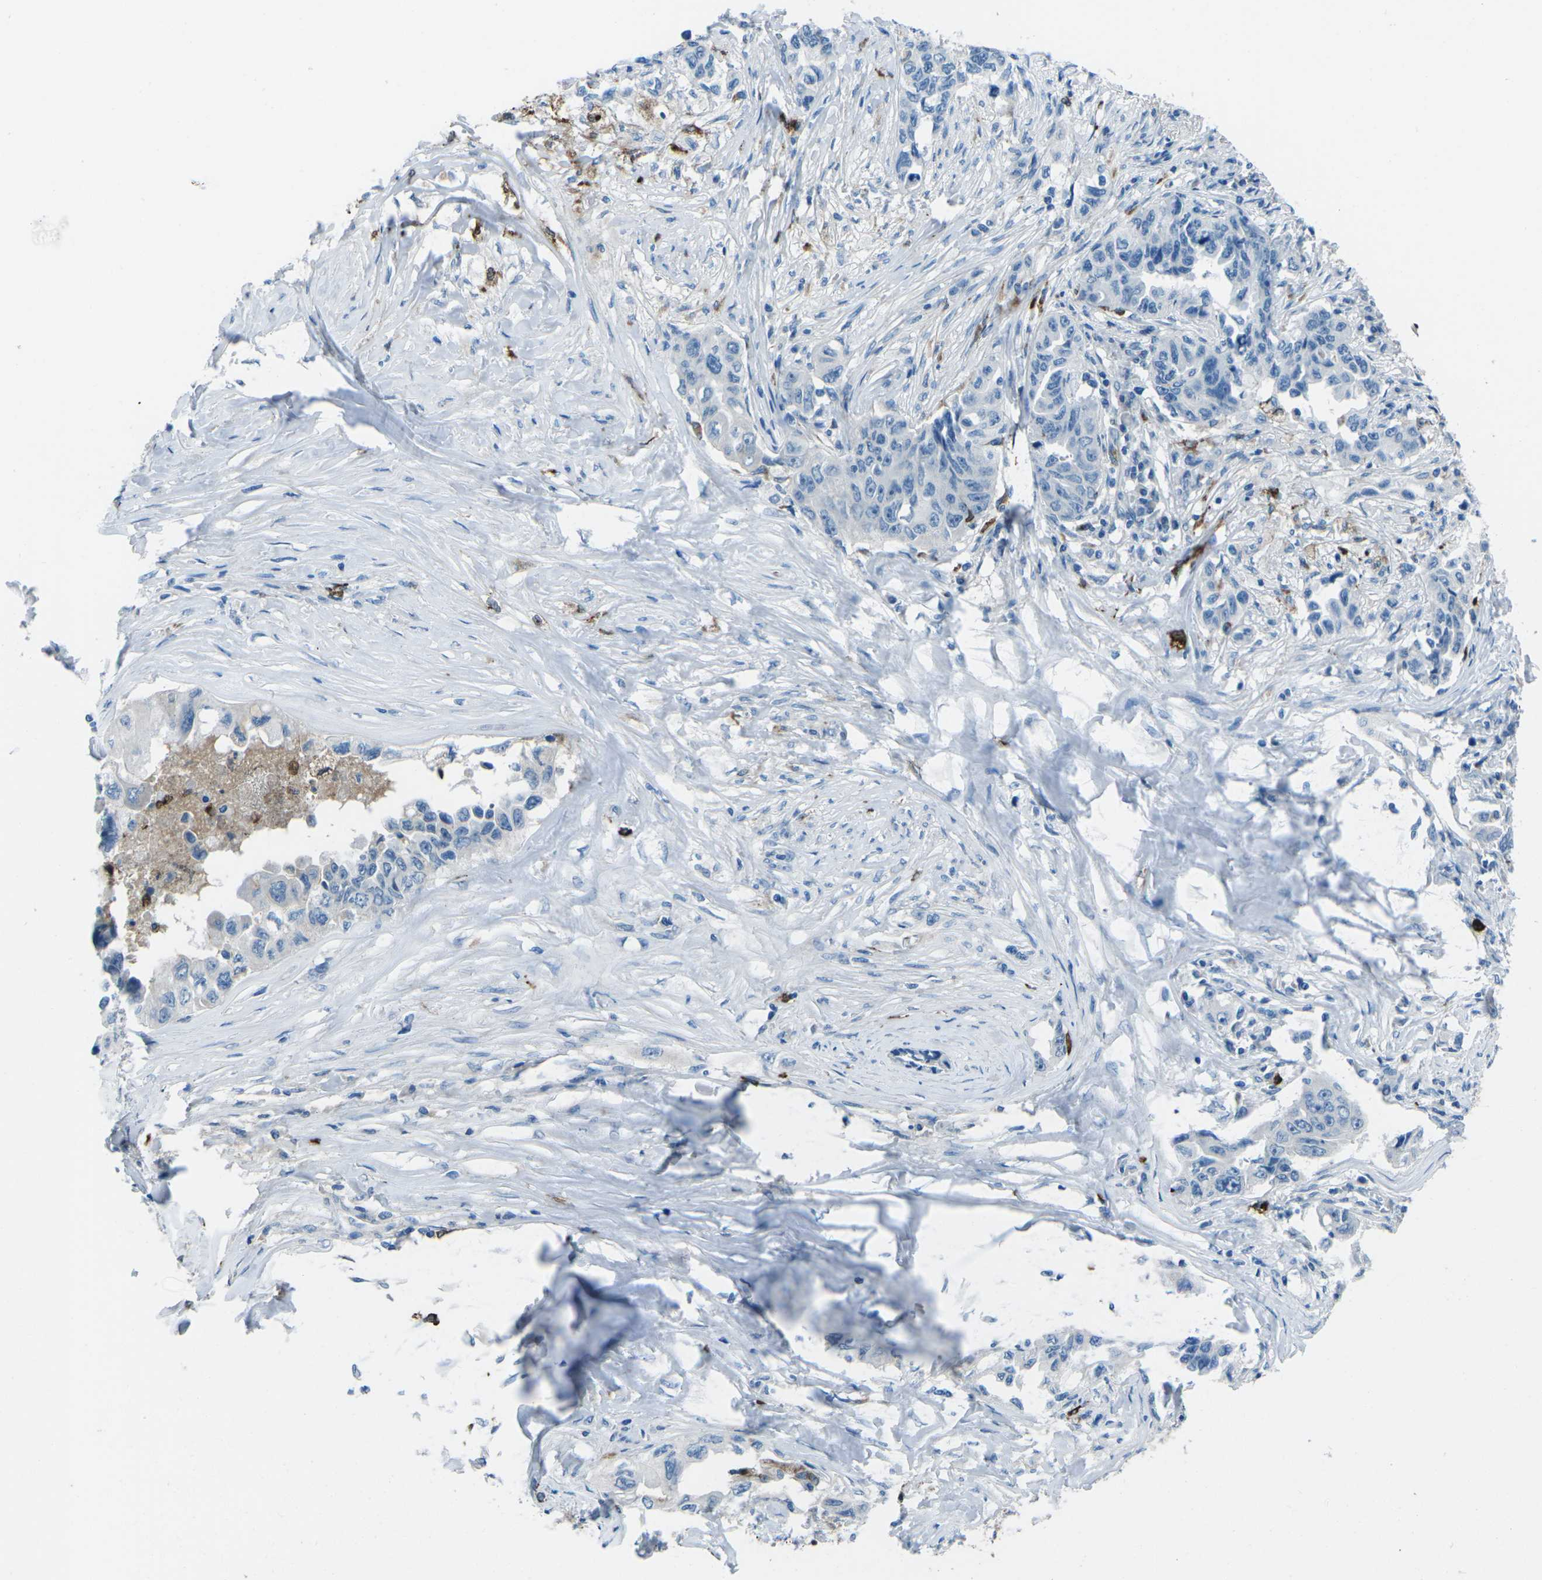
{"staining": {"intensity": "weak", "quantity": "<25%", "location": "cytoplasmic/membranous"}, "tissue": "lung cancer", "cell_type": "Tumor cells", "image_type": "cancer", "snomed": [{"axis": "morphology", "description": "Adenocarcinoma, NOS"}, {"axis": "topography", "description": "Lung"}], "caption": "Lung adenocarcinoma was stained to show a protein in brown. There is no significant staining in tumor cells.", "gene": "FCN1", "patient": {"sex": "female", "age": 51}}